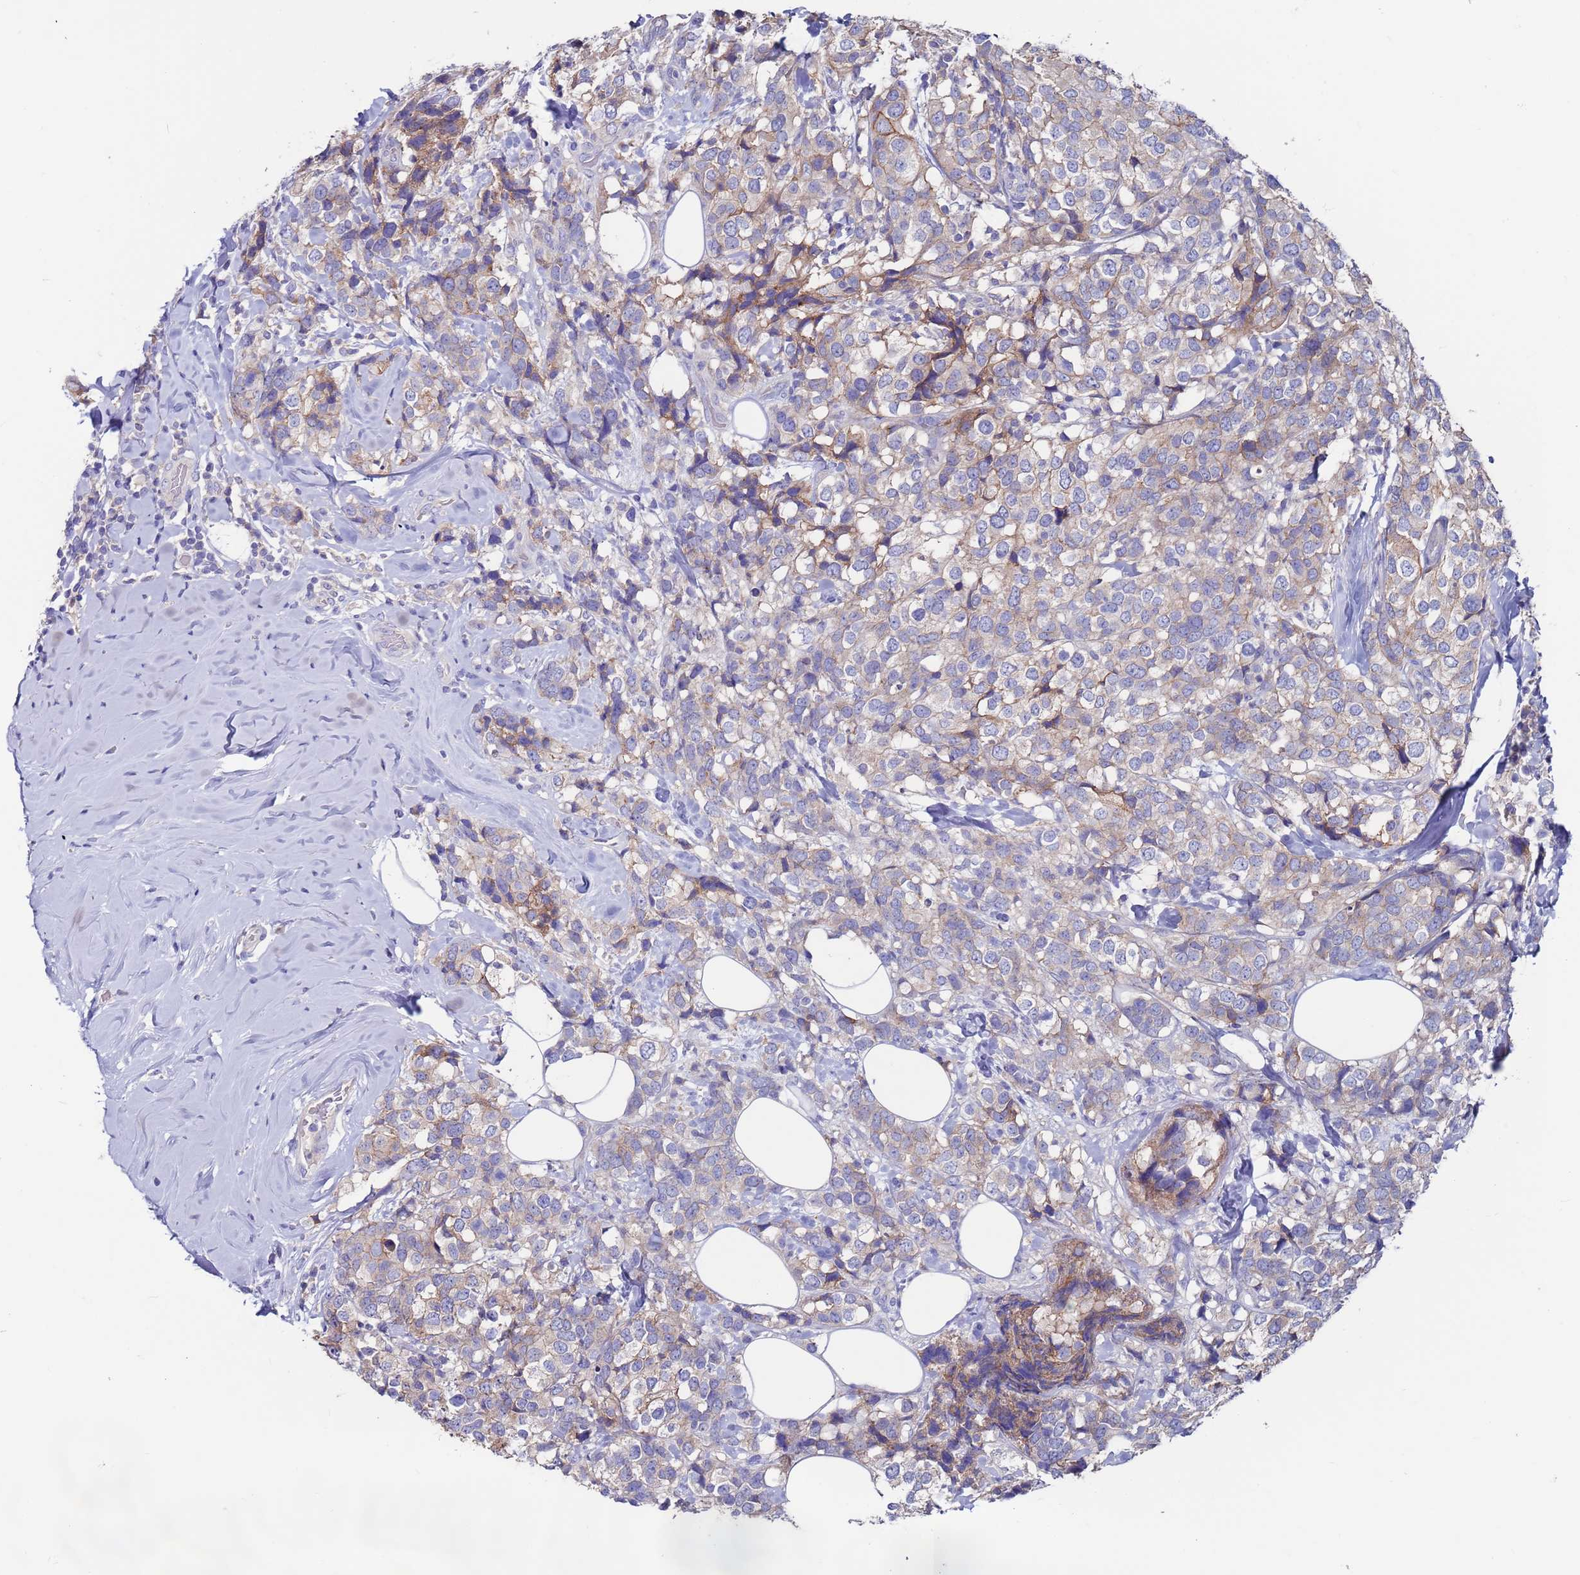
{"staining": {"intensity": "weak", "quantity": "<25%", "location": "cytoplasmic/membranous"}, "tissue": "breast cancer", "cell_type": "Tumor cells", "image_type": "cancer", "snomed": [{"axis": "morphology", "description": "Lobular carcinoma"}, {"axis": "topography", "description": "Breast"}], "caption": "High power microscopy histopathology image of an immunohistochemistry (IHC) histopathology image of lobular carcinoma (breast), revealing no significant staining in tumor cells. The staining is performed using DAB brown chromogen with nuclei counter-stained in using hematoxylin.", "gene": "KRTCAP3", "patient": {"sex": "female", "age": 59}}